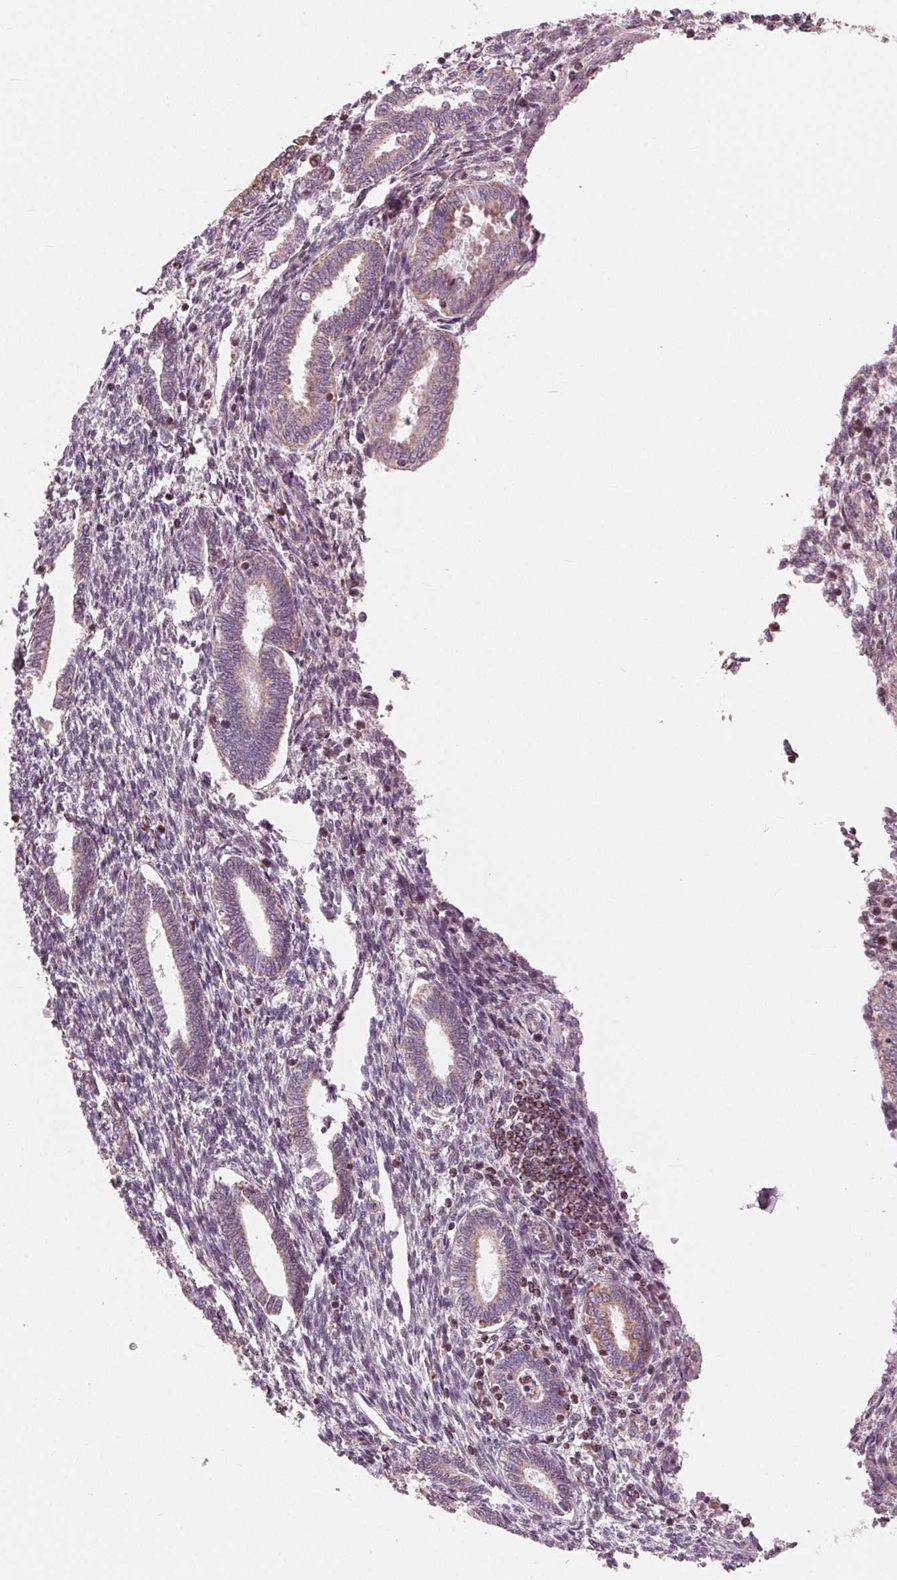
{"staining": {"intensity": "negative", "quantity": "none", "location": "none"}, "tissue": "endometrium", "cell_type": "Cells in endometrial stroma", "image_type": "normal", "snomed": [{"axis": "morphology", "description": "Normal tissue, NOS"}, {"axis": "topography", "description": "Endometrium"}], "caption": "The immunohistochemistry photomicrograph has no significant staining in cells in endometrial stroma of endometrium. (Brightfield microscopy of DAB immunohistochemistry (IHC) at high magnification).", "gene": "DCAF4L2", "patient": {"sex": "female", "age": 42}}